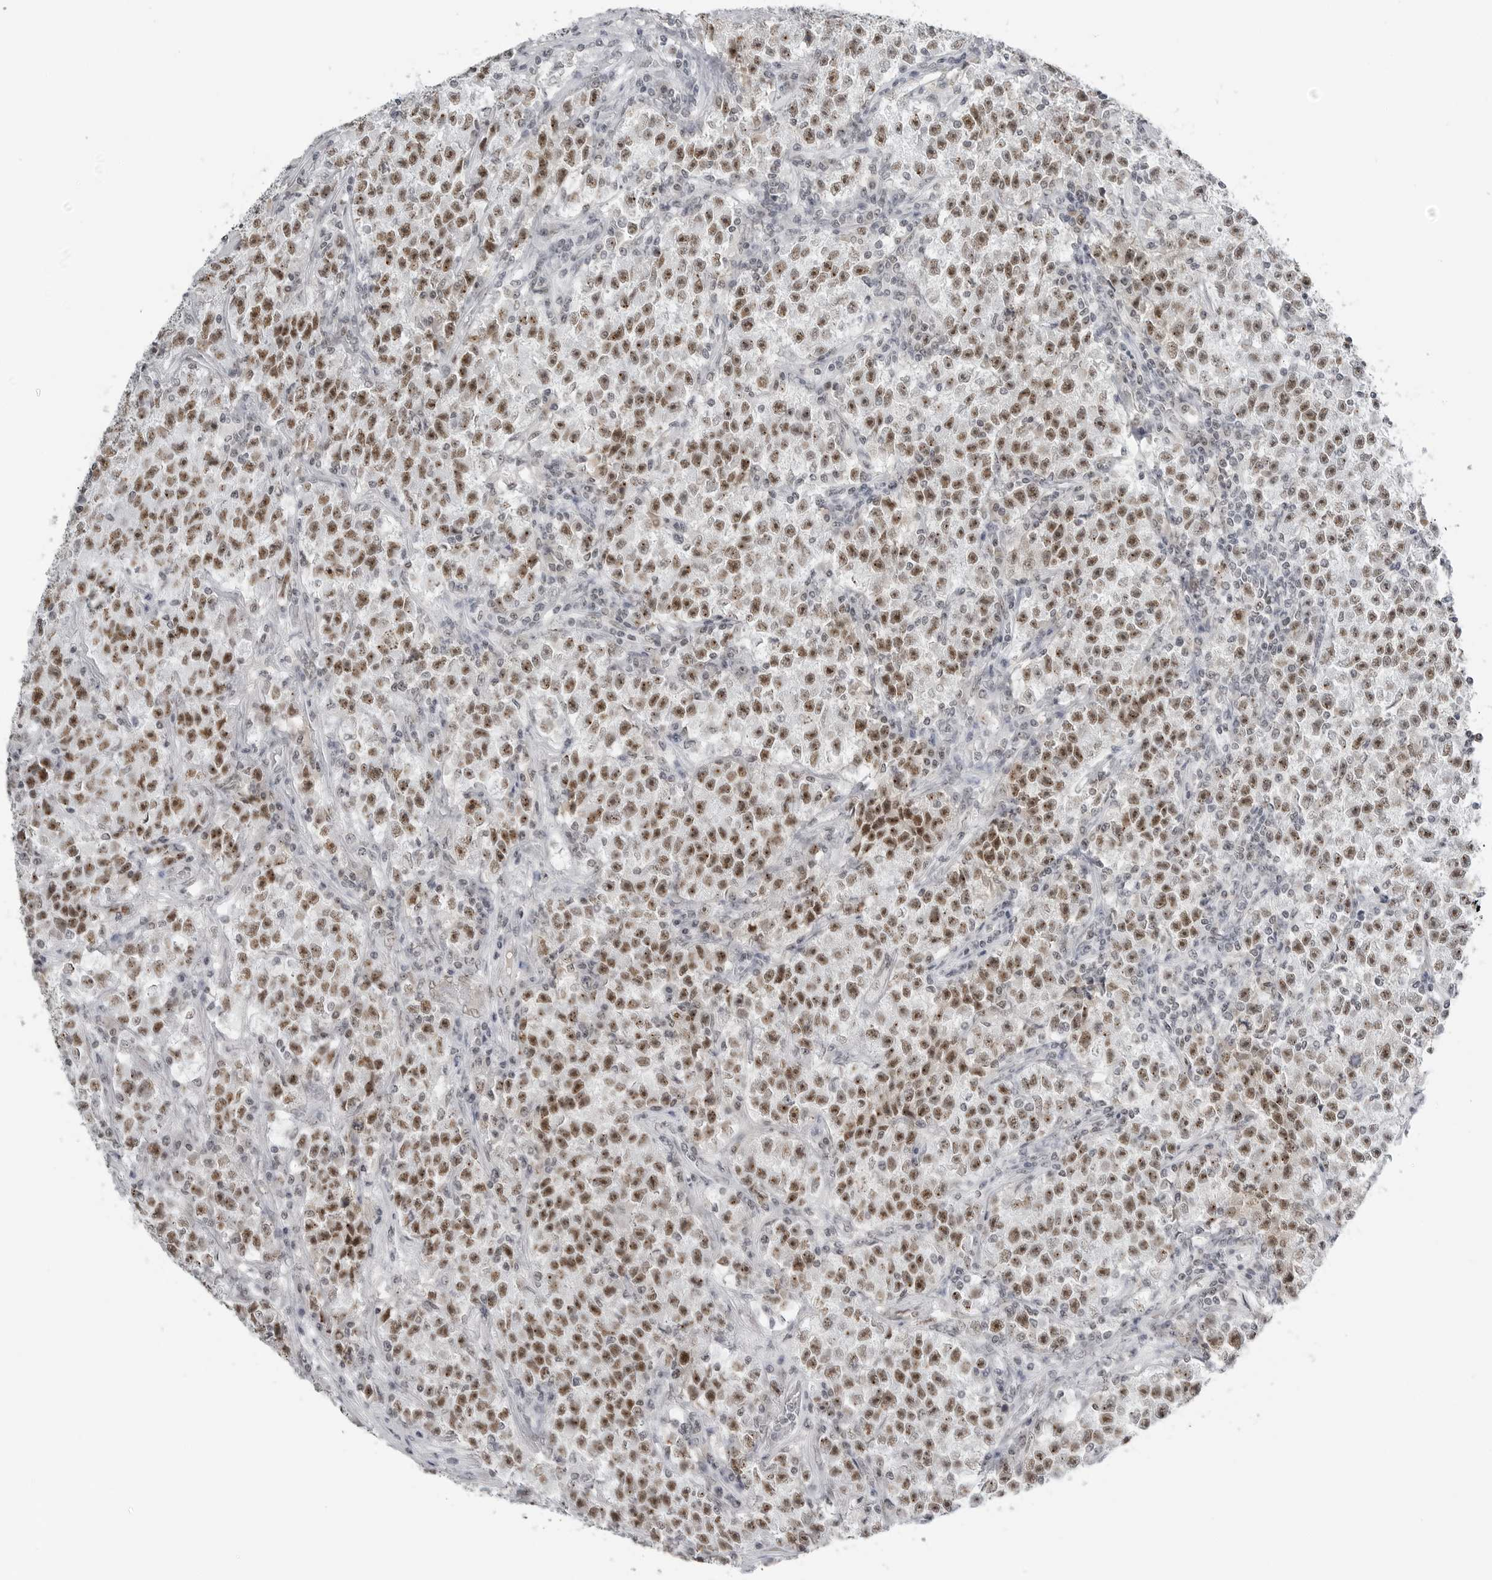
{"staining": {"intensity": "strong", "quantity": ">75%", "location": "nuclear"}, "tissue": "testis cancer", "cell_type": "Tumor cells", "image_type": "cancer", "snomed": [{"axis": "morphology", "description": "Seminoma, NOS"}, {"axis": "topography", "description": "Testis"}], "caption": "A high amount of strong nuclear expression is identified in approximately >75% of tumor cells in testis seminoma tissue.", "gene": "WRAP53", "patient": {"sex": "male", "age": 22}}